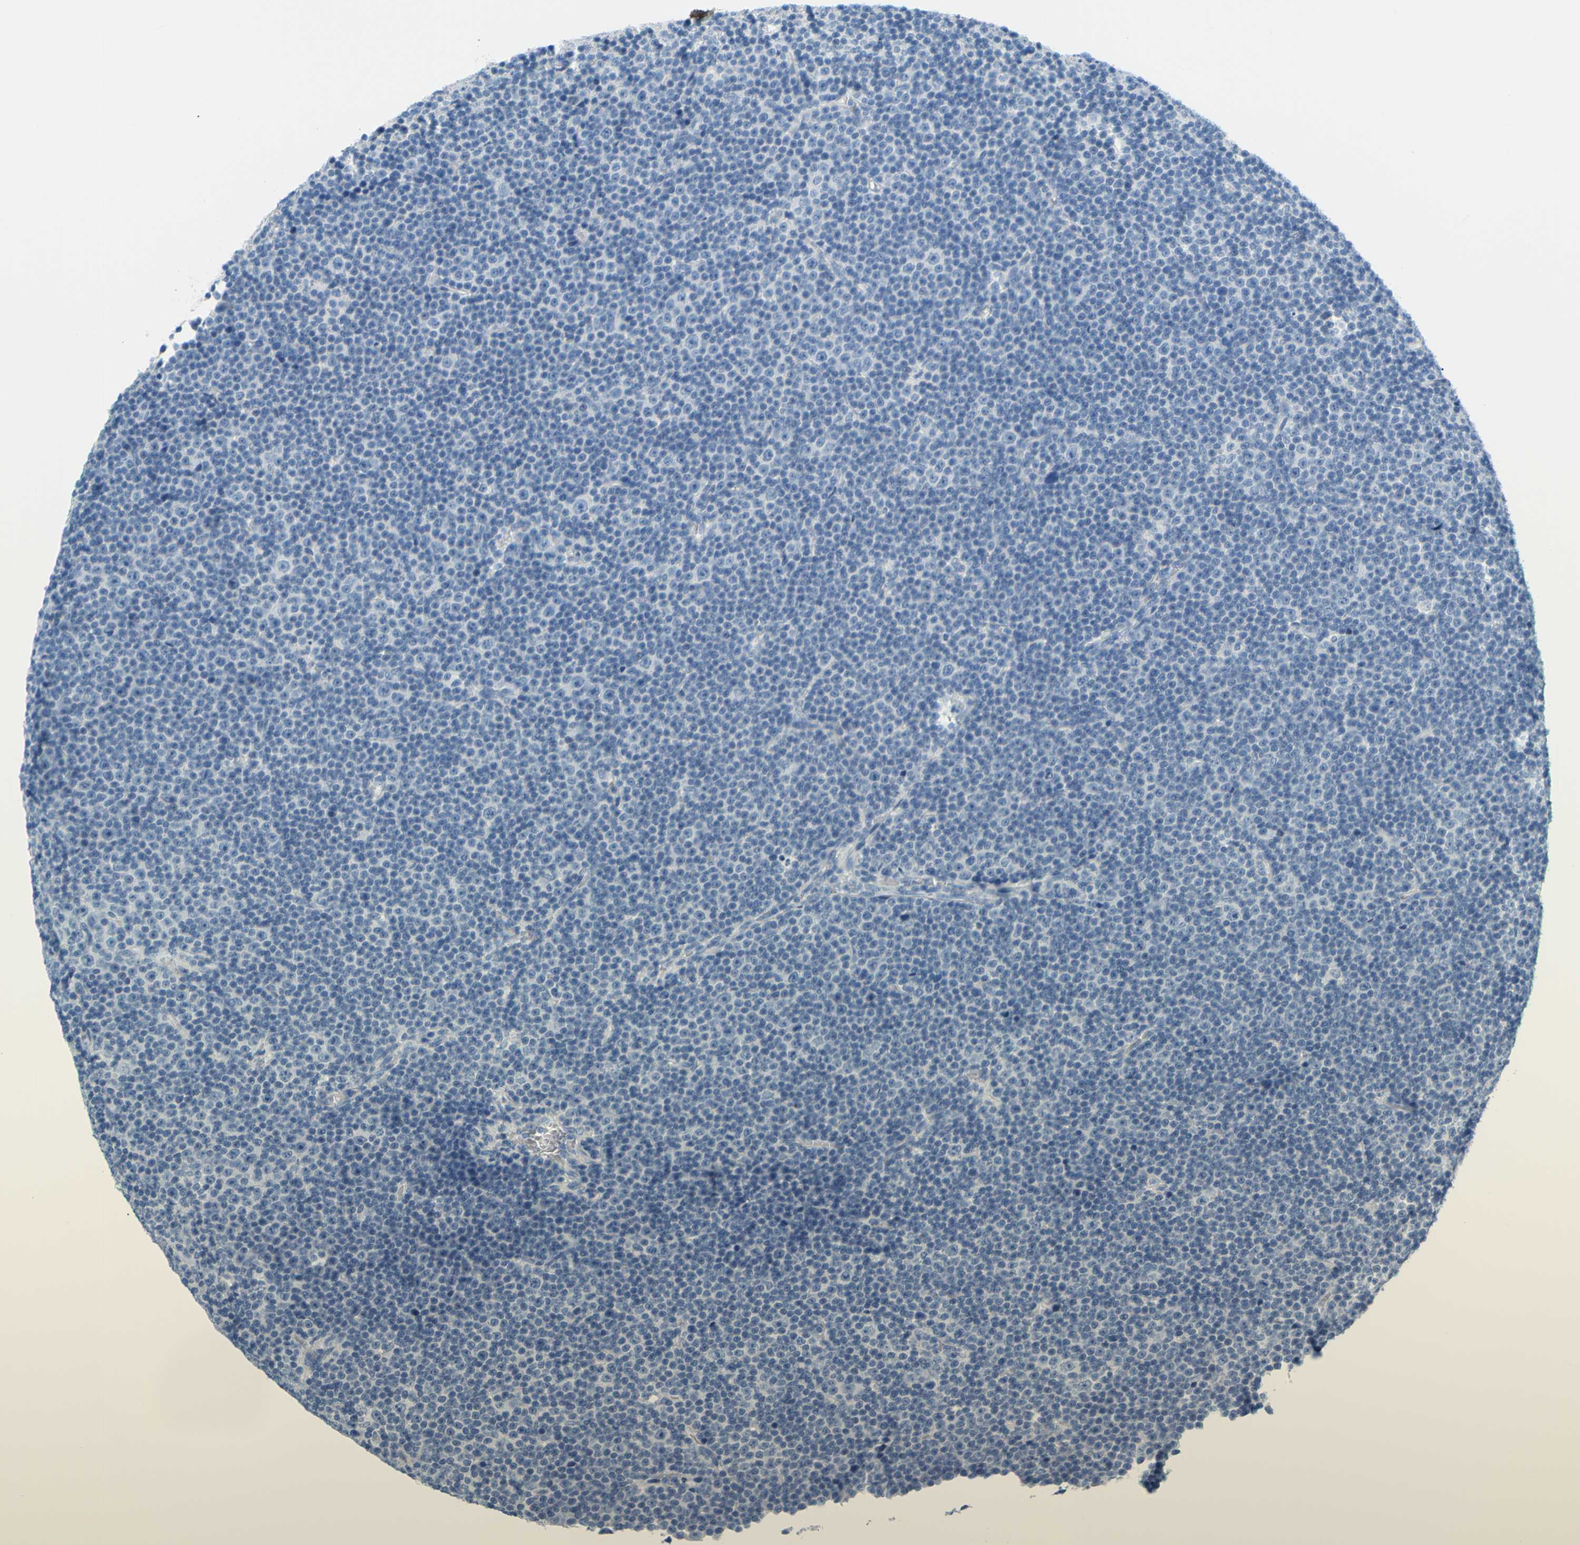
{"staining": {"intensity": "negative", "quantity": "none", "location": "none"}, "tissue": "lymphoma", "cell_type": "Tumor cells", "image_type": "cancer", "snomed": [{"axis": "morphology", "description": "Malignant lymphoma, non-Hodgkin's type, Low grade"}, {"axis": "topography", "description": "Lymph node"}], "caption": "Immunohistochemical staining of human malignant lymphoma, non-Hodgkin's type (low-grade) exhibits no significant staining in tumor cells. Brightfield microscopy of IHC stained with DAB (3,3'-diaminobenzidine) (brown) and hematoxylin (blue), captured at high magnification.", "gene": "DCT", "patient": {"sex": "female", "age": 67}}